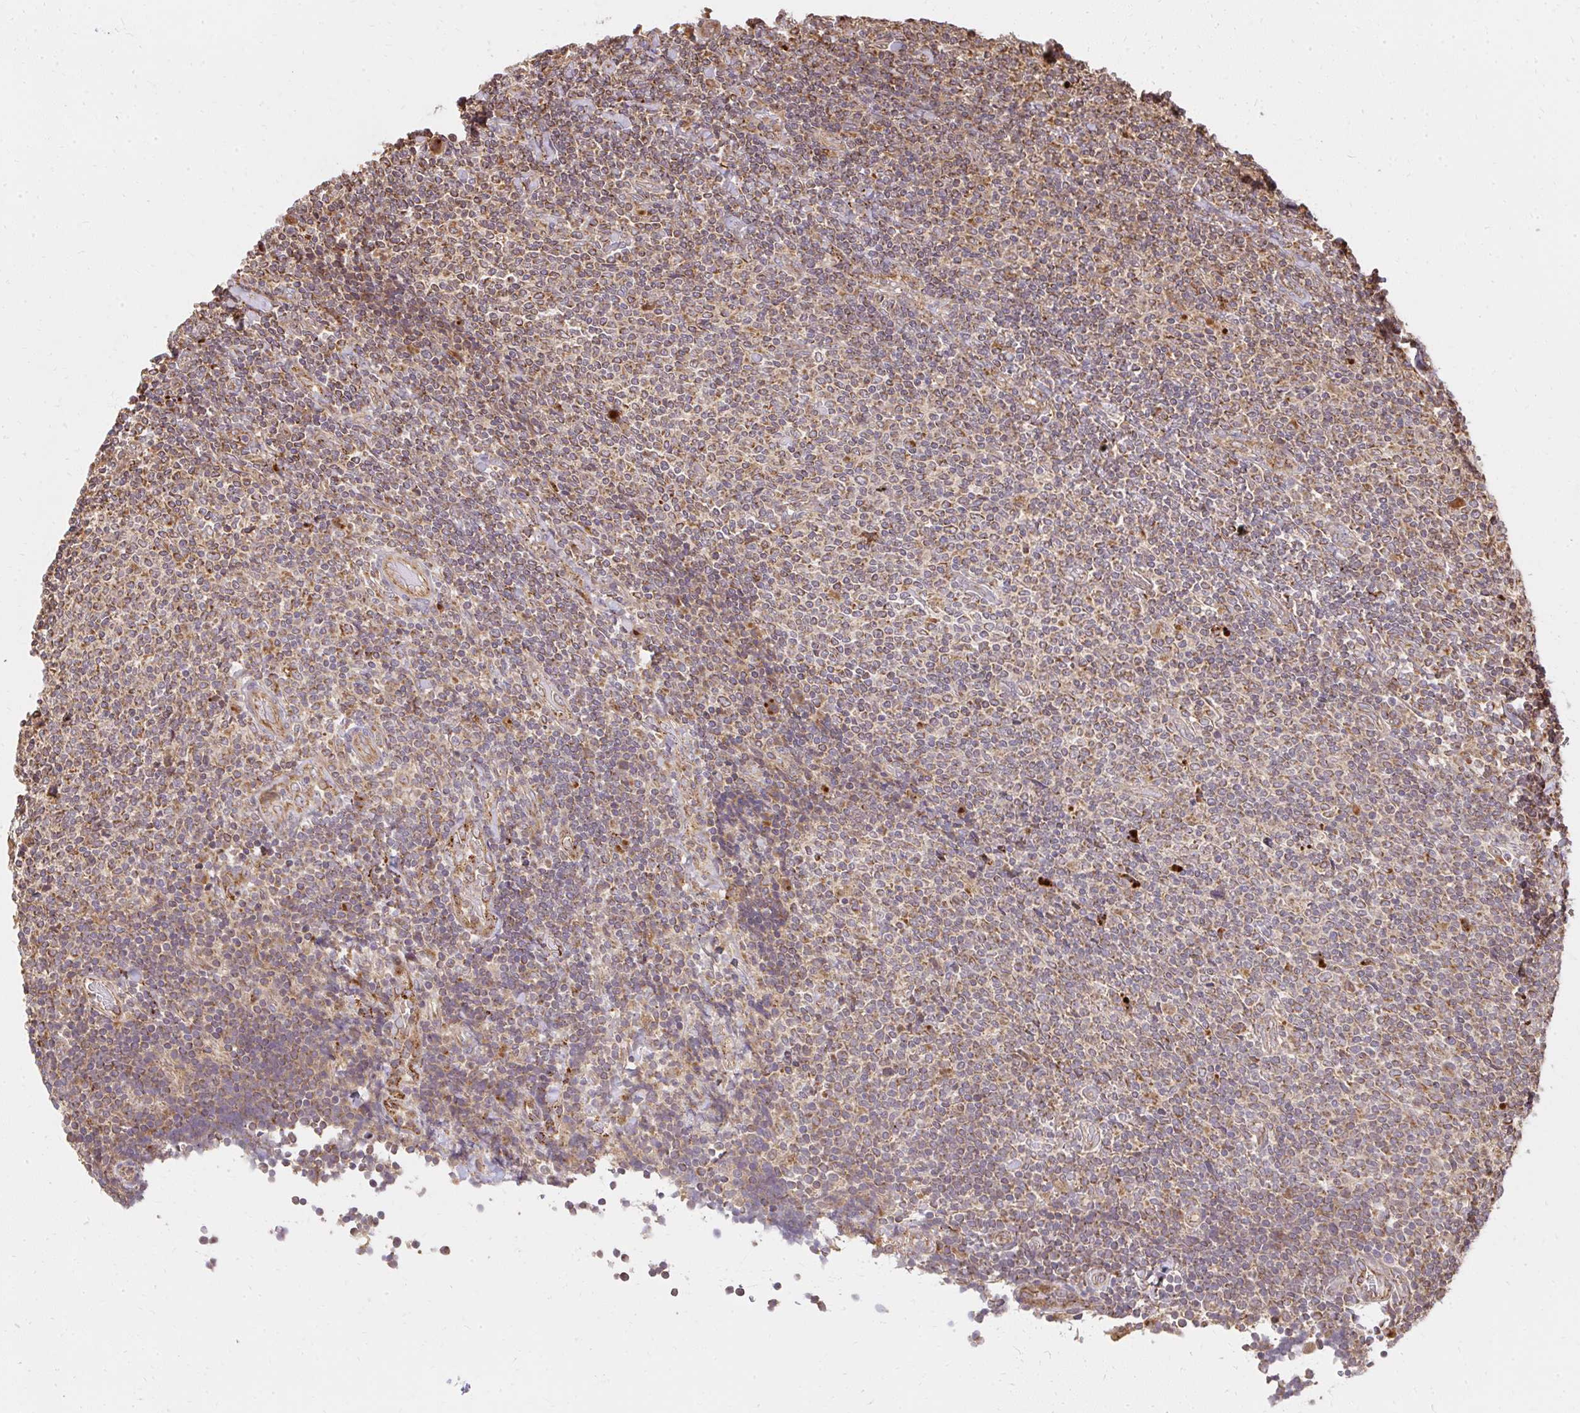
{"staining": {"intensity": "moderate", "quantity": ">75%", "location": "cytoplasmic/membranous"}, "tissue": "lymphoma", "cell_type": "Tumor cells", "image_type": "cancer", "snomed": [{"axis": "morphology", "description": "Malignant lymphoma, non-Hodgkin's type, Low grade"}, {"axis": "topography", "description": "Lymph node"}], "caption": "A medium amount of moderate cytoplasmic/membranous expression is appreciated in approximately >75% of tumor cells in lymphoma tissue.", "gene": "GNS", "patient": {"sex": "male", "age": 52}}